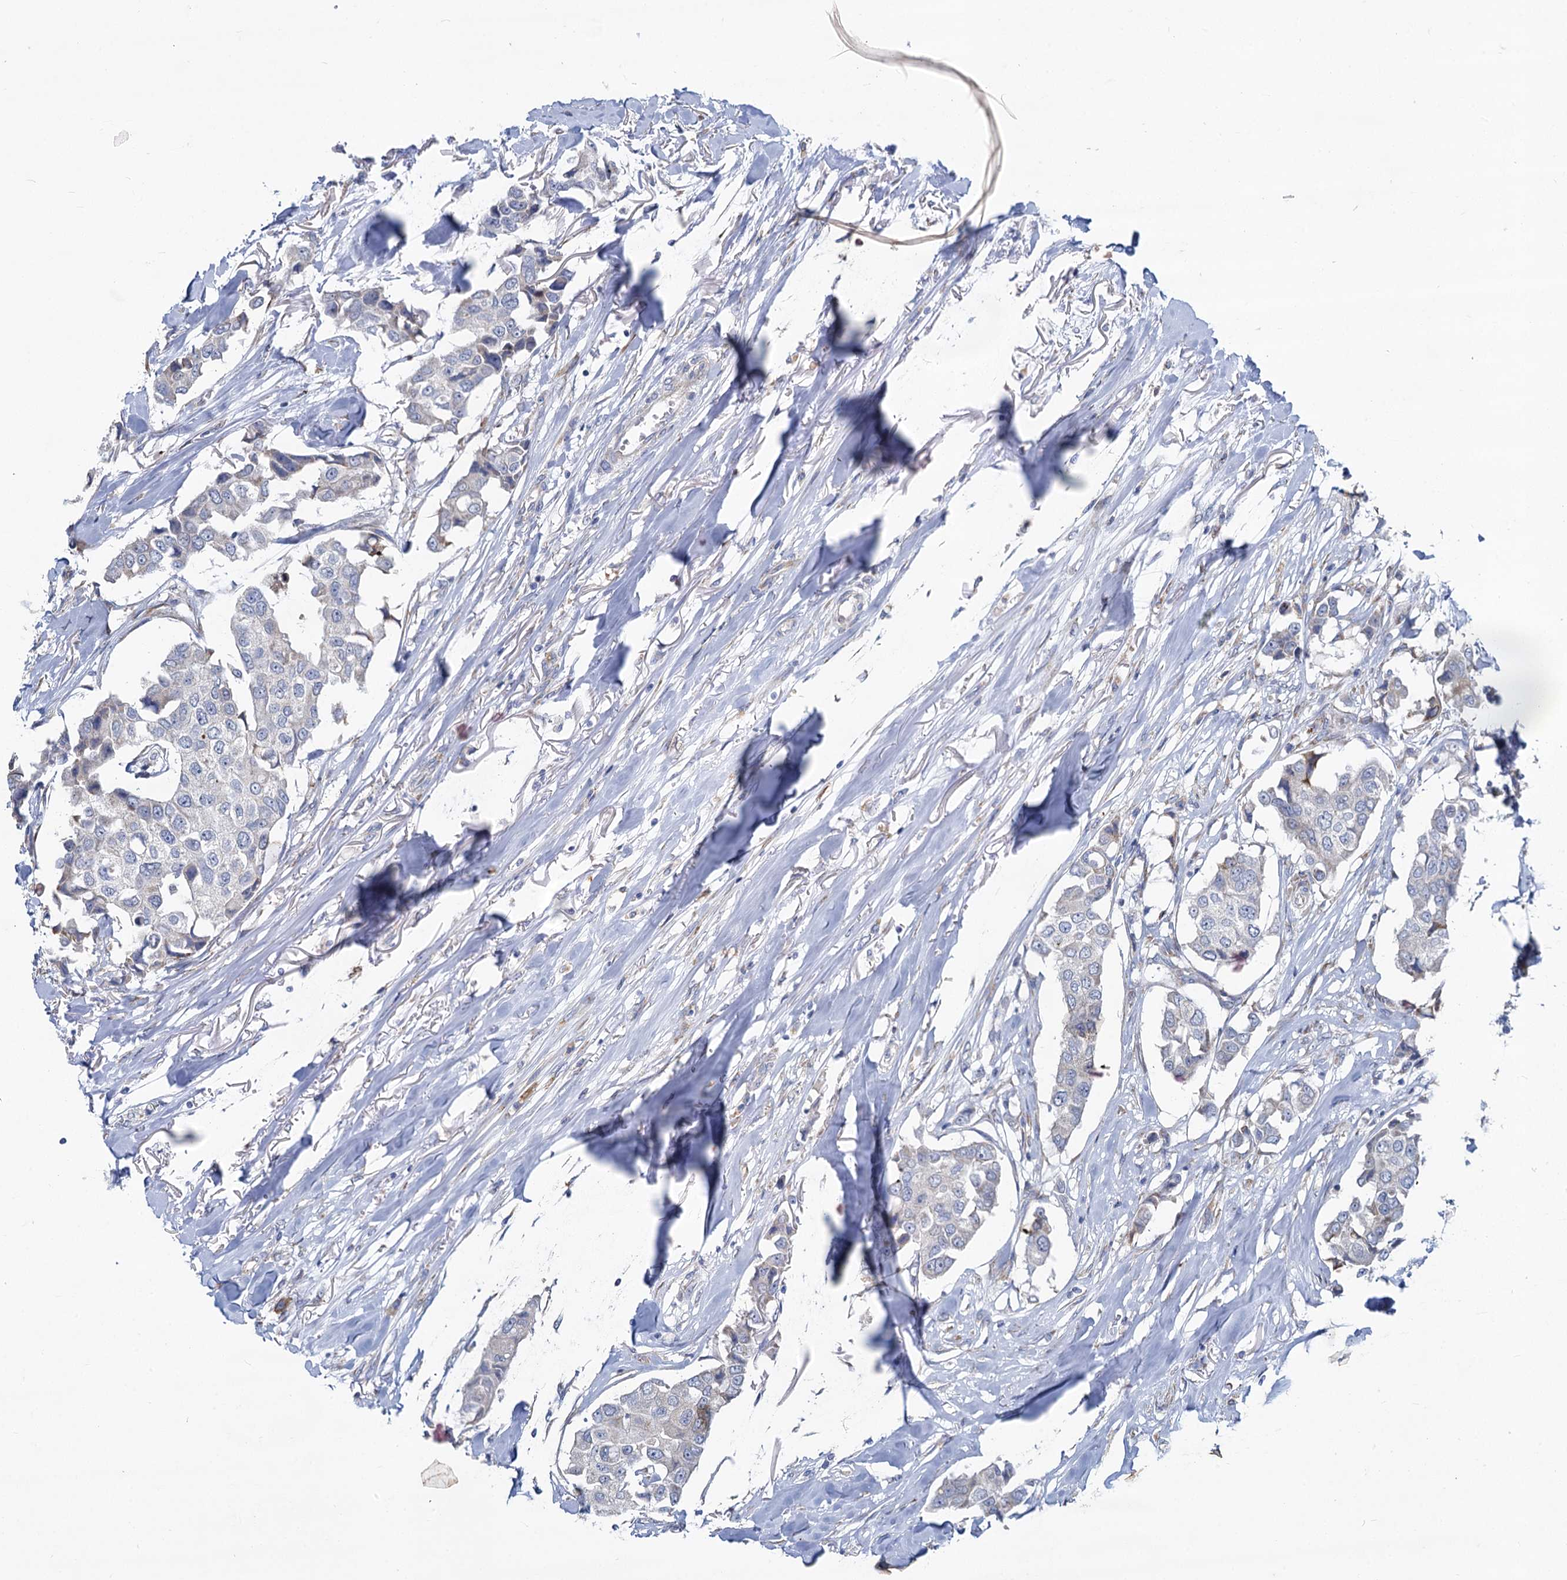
{"staining": {"intensity": "negative", "quantity": "none", "location": "none"}, "tissue": "breast cancer", "cell_type": "Tumor cells", "image_type": "cancer", "snomed": [{"axis": "morphology", "description": "Duct carcinoma"}, {"axis": "topography", "description": "Breast"}], "caption": "High power microscopy histopathology image of an IHC image of breast cancer, revealing no significant positivity in tumor cells.", "gene": "PRSS35", "patient": {"sex": "female", "age": 80}}